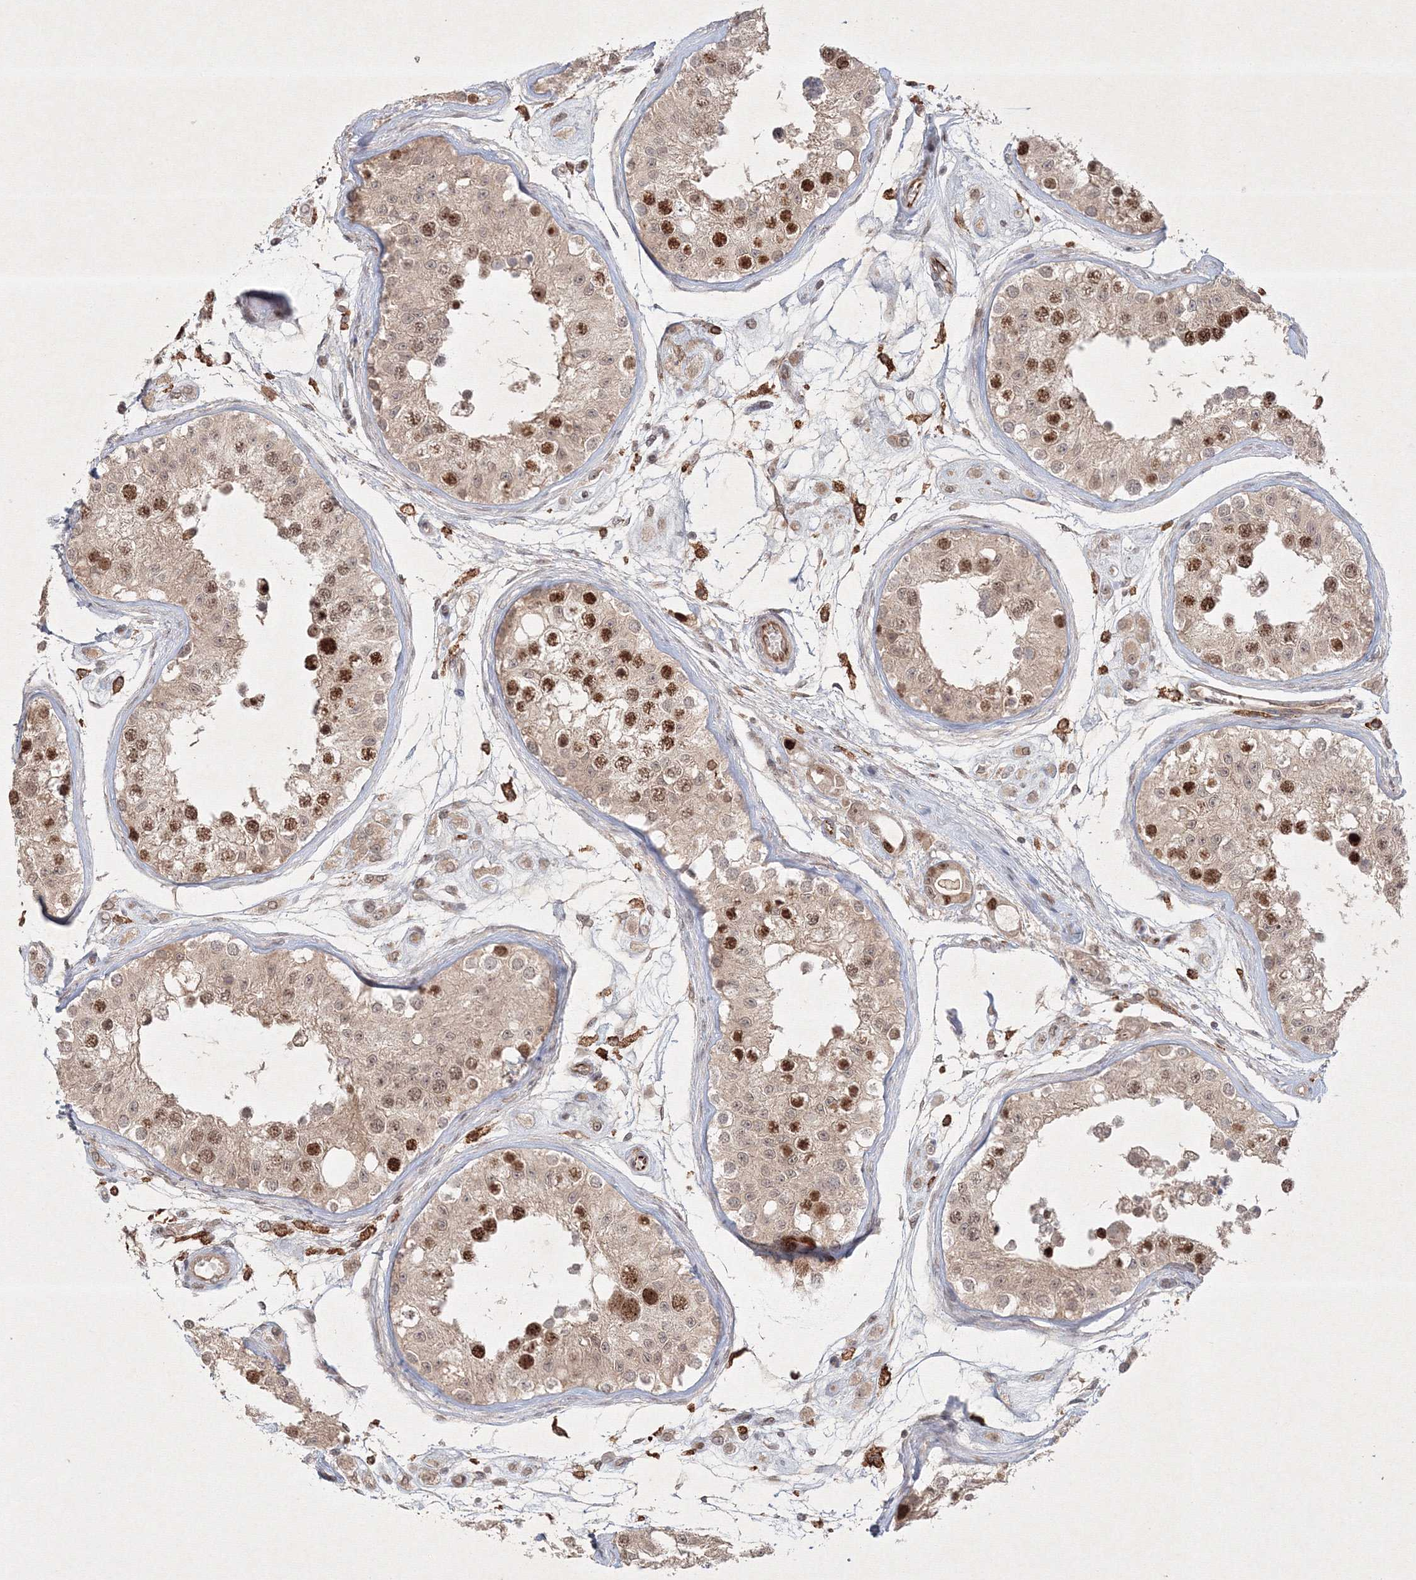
{"staining": {"intensity": "strong", "quantity": "25%-75%", "location": "nuclear"}, "tissue": "testis", "cell_type": "Cells in seminiferous ducts", "image_type": "normal", "snomed": [{"axis": "morphology", "description": "Normal tissue, NOS"}, {"axis": "morphology", "description": "Adenocarcinoma, metastatic, NOS"}, {"axis": "topography", "description": "Testis"}], "caption": "Immunohistochemical staining of benign testis shows high levels of strong nuclear staining in approximately 25%-75% of cells in seminiferous ducts. (DAB = brown stain, brightfield microscopy at high magnification).", "gene": "KIF20A", "patient": {"sex": "male", "age": 26}}